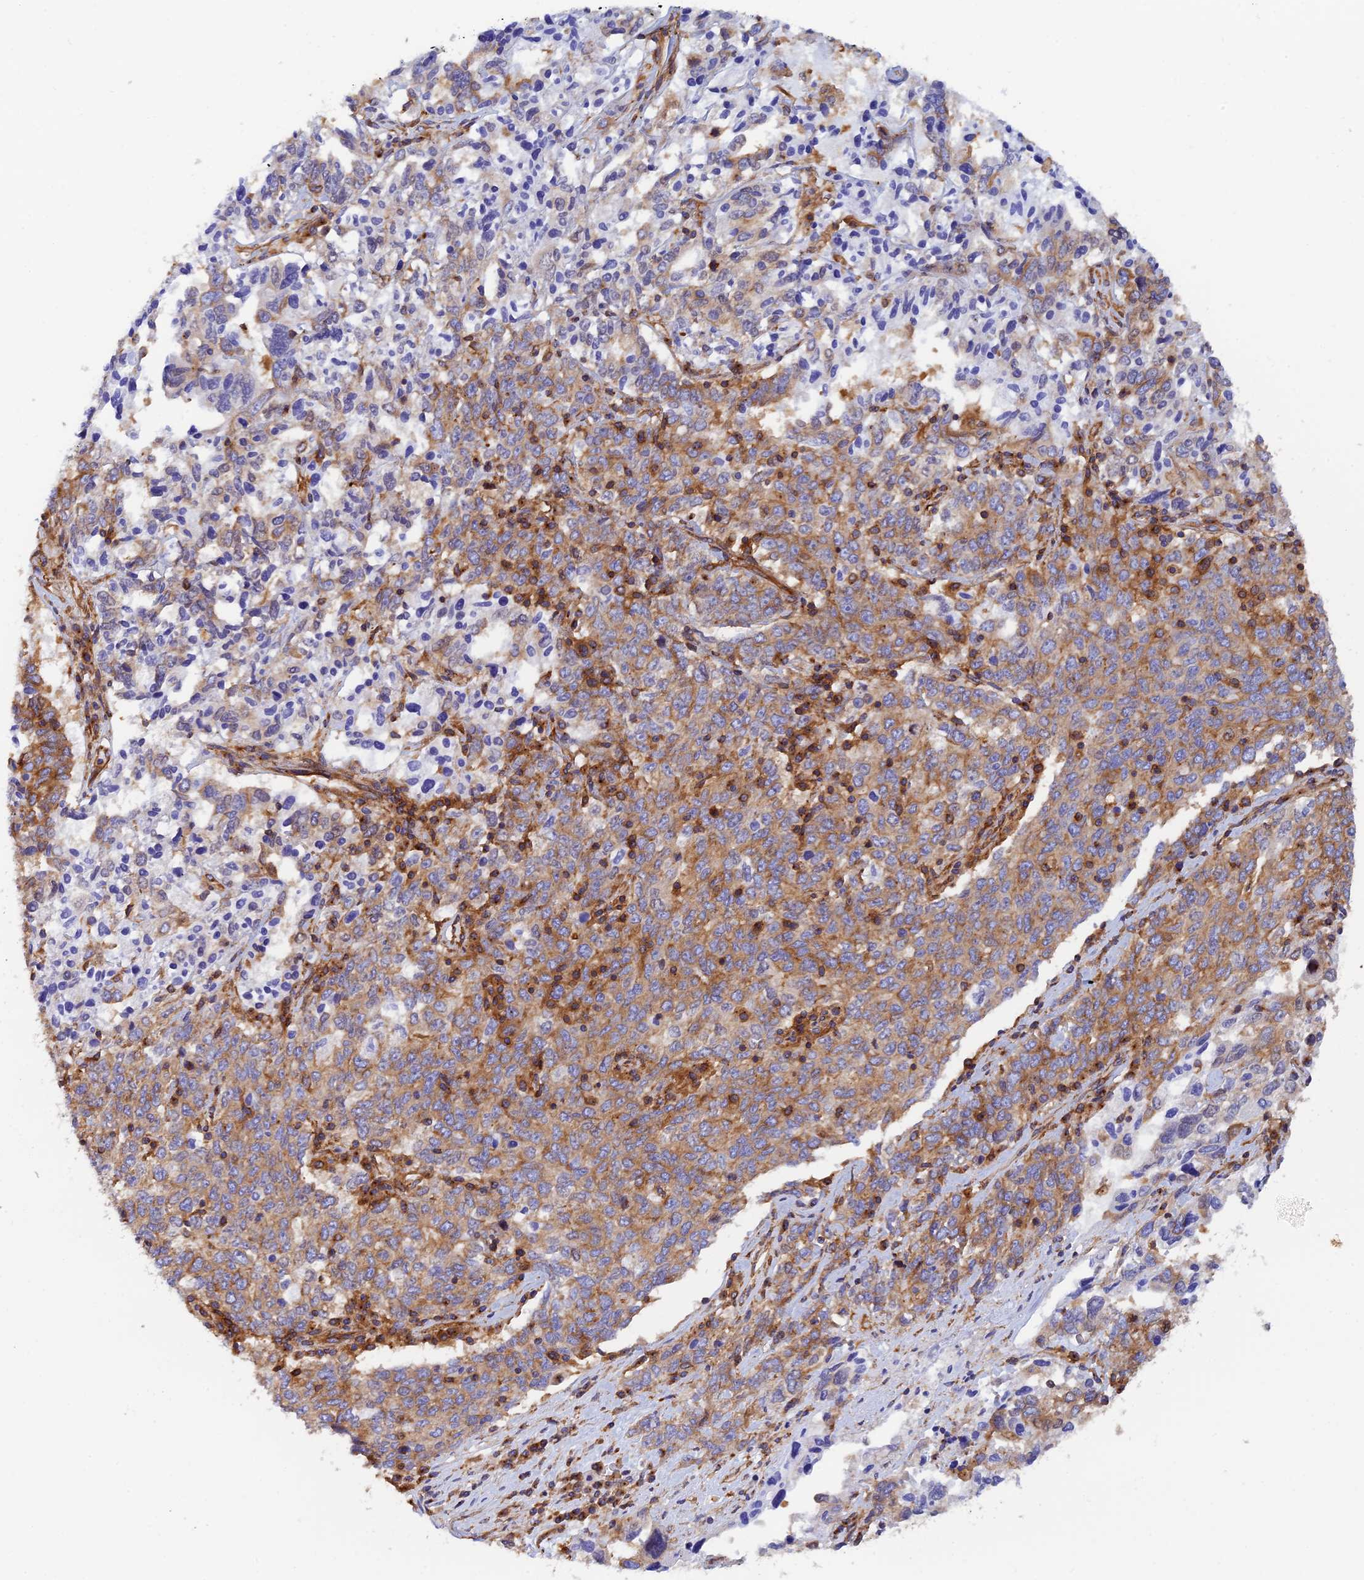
{"staining": {"intensity": "moderate", "quantity": ">75%", "location": "cytoplasmic/membranous"}, "tissue": "ovarian cancer", "cell_type": "Tumor cells", "image_type": "cancer", "snomed": [{"axis": "morphology", "description": "Carcinoma, endometroid"}, {"axis": "topography", "description": "Ovary"}], "caption": "Immunohistochemical staining of ovarian cancer (endometroid carcinoma) shows moderate cytoplasmic/membranous protein staining in about >75% of tumor cells. The staining was performed using DAB (3,3'-diaminobenzidine), with brown indicating positive protein expression. Nuclei are stained blue with hematoxylin.", "gene": "DCTN2", "patient": {"sex": "female", "age": 62}}